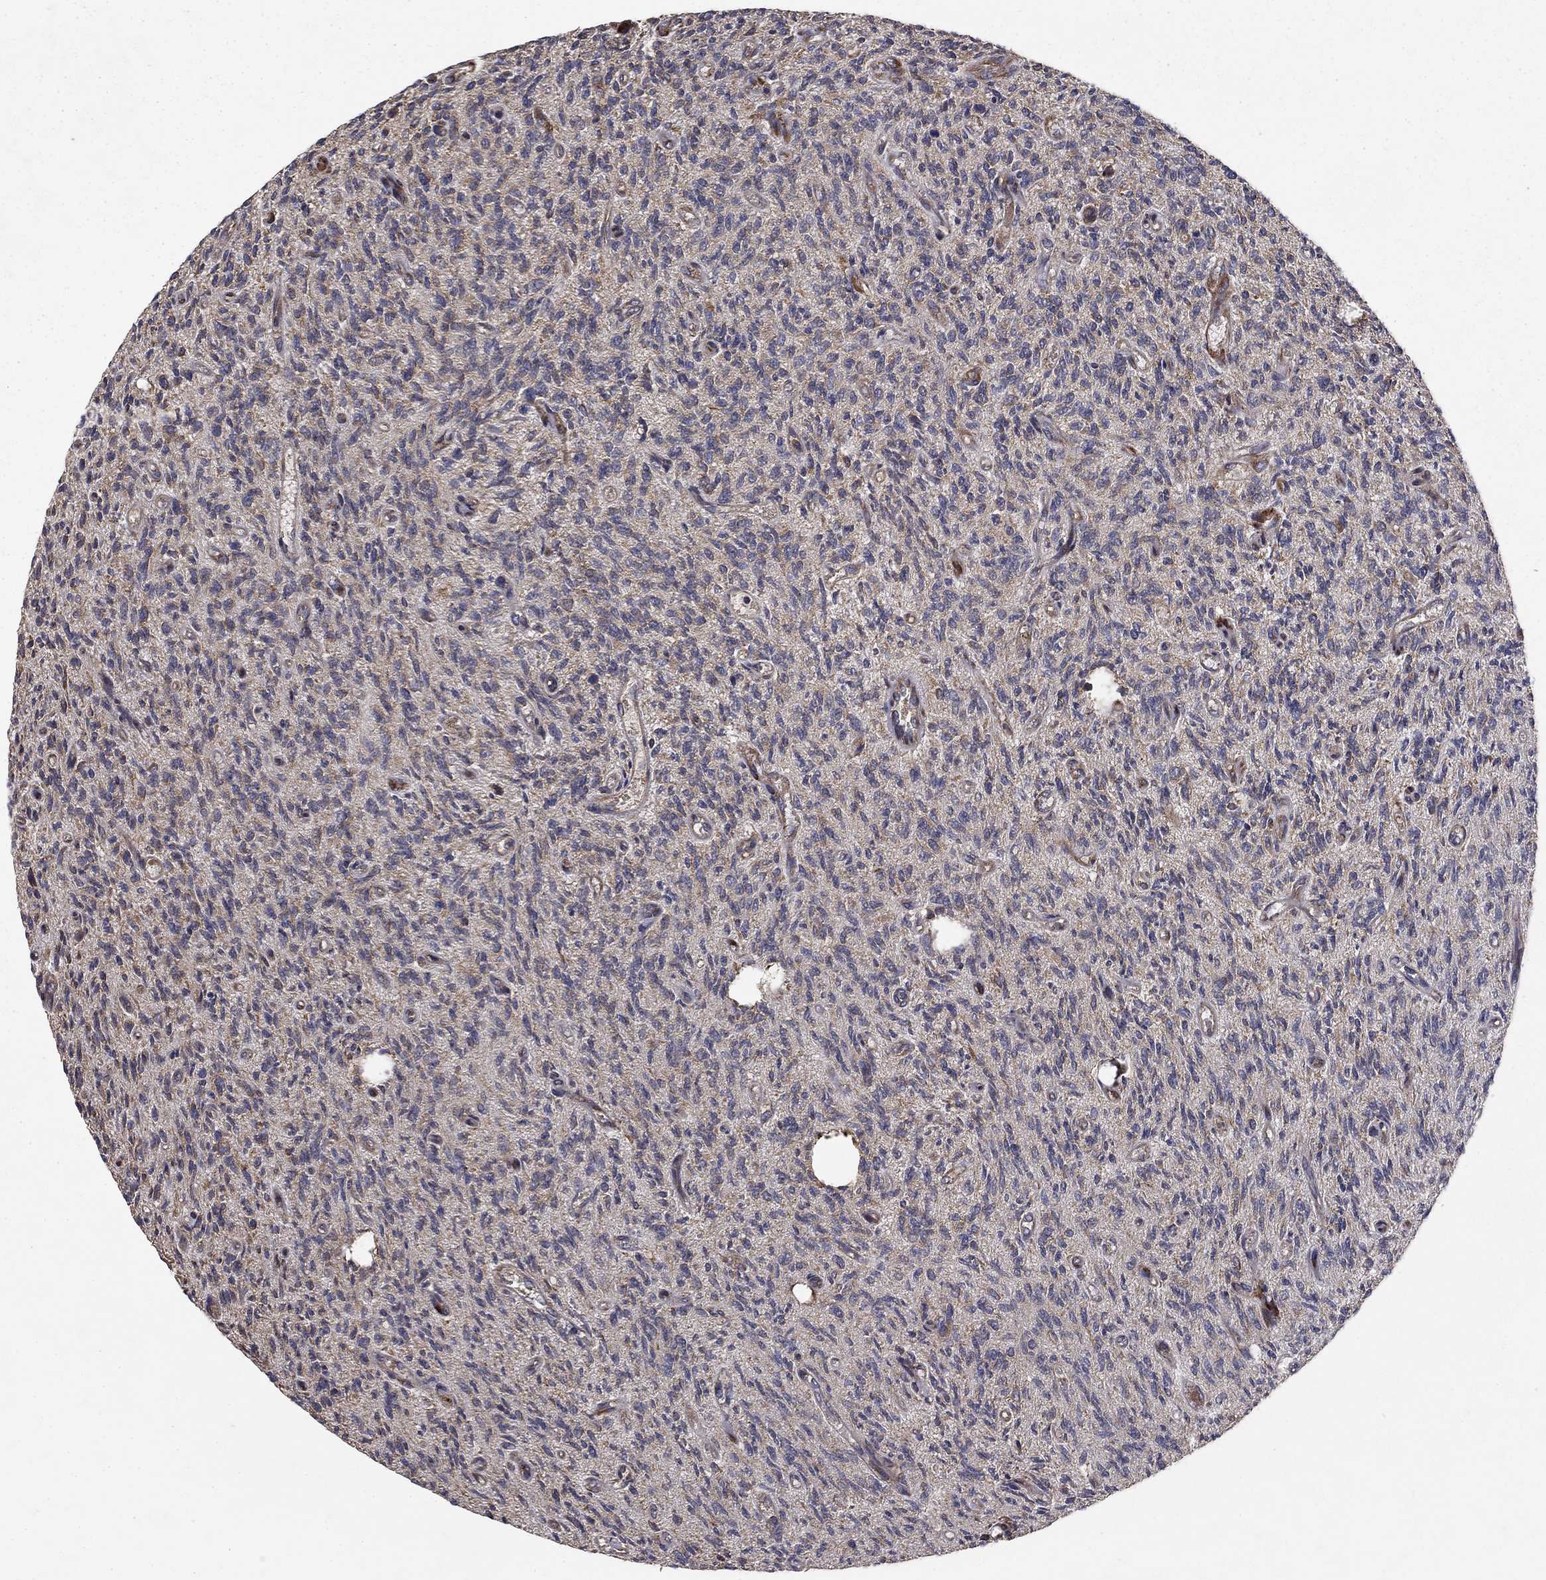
{"staining": {"intensity": "moderate", "quantity": "25%-75%", "location": "cytoplasmic/membranous"}, "tissue": "glioma", "cell_type": "Tumor cells", "image_type": "cancer", "snomed": [{"axis": "morphology", "description": "Glioma, malignant, High grade"}, {"axis": "topography", "description": "Brain"}], "caption": "The histopathology image displays immunohistochemical staining of glioma. There is moderate cytoplasmic/membranous positivity is seen in approximately 25%-75% of tumor cells.", "gene": "BABAM2", "patient": {"sex": "male", "age": 64}}